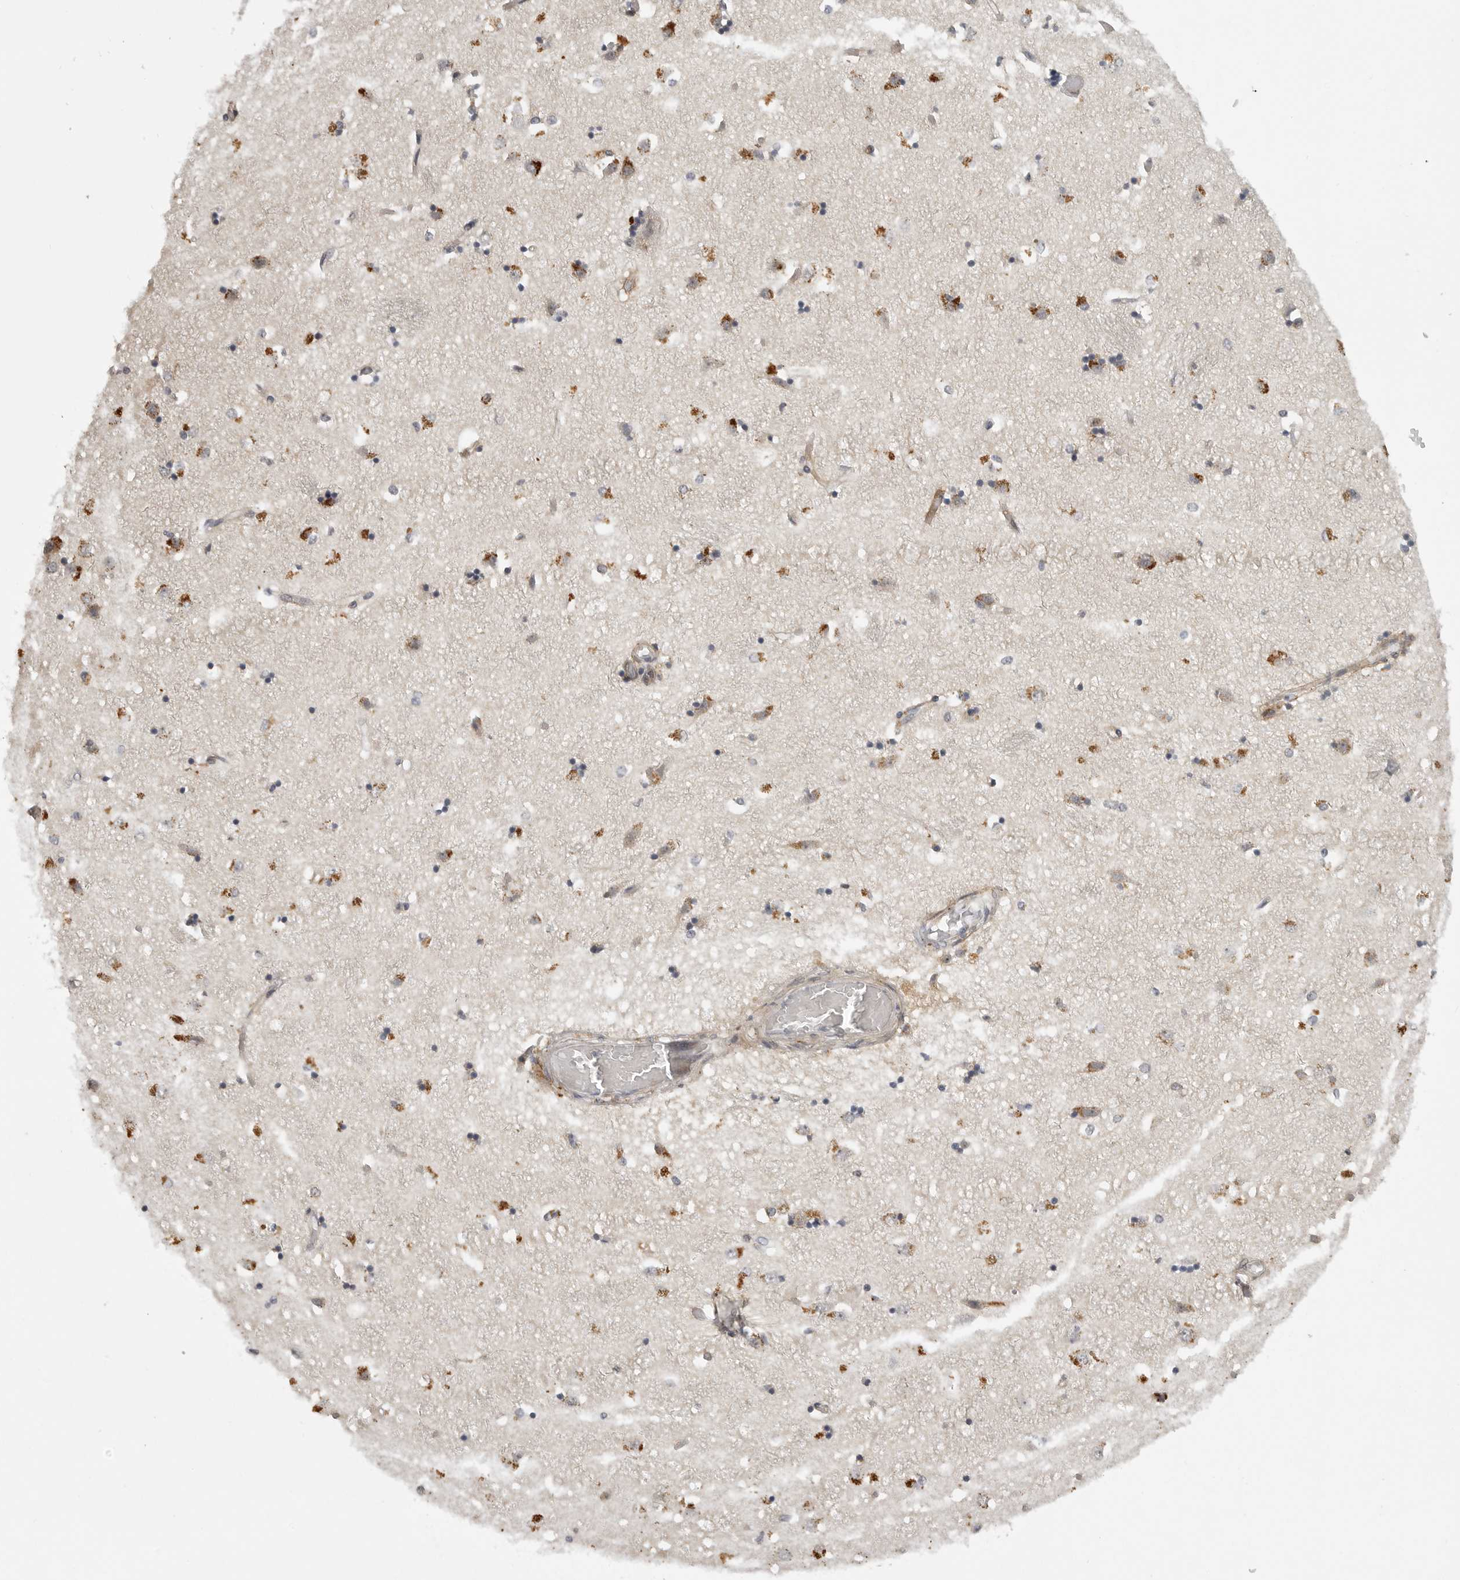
{"staining": {"intensity": "negative", "quantity": "none", "location": "none"}, "tissue": "caudate", "cell_type": "Glial cells", "image_type": "normal", "snomed": [{"axis": "morphology", "description": "Normal tissue, NOS"}, {"axis": "topography", "description": "Lateral ventricle wall"}], "caption": "The micrograph exhibits no significant staining in glial cells of caudate. (DAB (3,3'-diaminobenzidine) IHC, high magnification).", "gene": "UROD", "patient": {"sex": "male", "age": 45}}